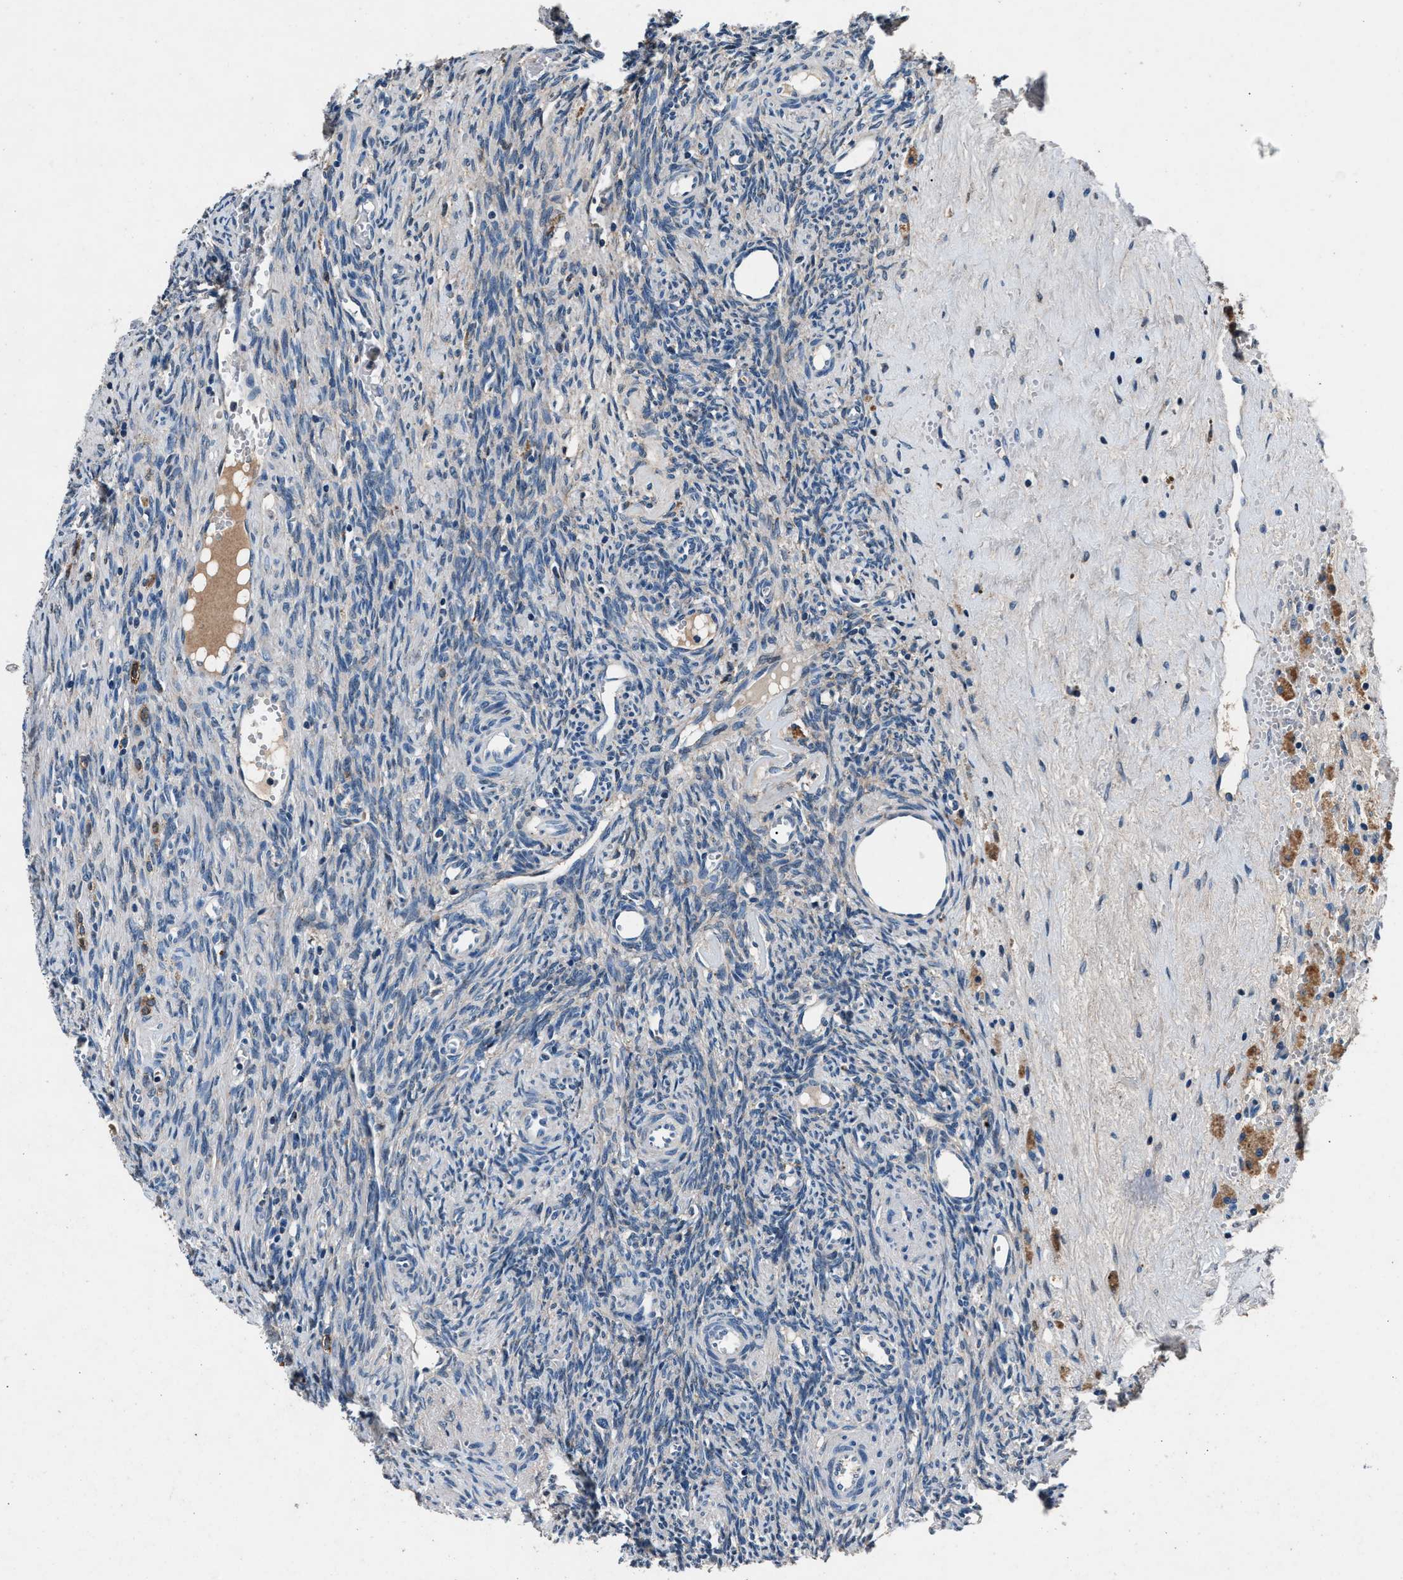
{"staining": {"intensity": "negative", "quantity": "none", "location": "none"}, "tissue": "ovary", "cell_type": "Follicle cells", "image_type": "normal", "snomed": [{"axis": "morphology", "description": "Normal tissue, NOS"}, {"axis": "topography", "description": "Ovary"}], "caption": "IHC photomicrograph of unremarkable ovary: ovary stained with DAB (3,3'-diaminobenzidine) shows no significant protein expression in follicle cells.", "gene": "DENND6B", "patient": {"sex": "female", "age": 41}}